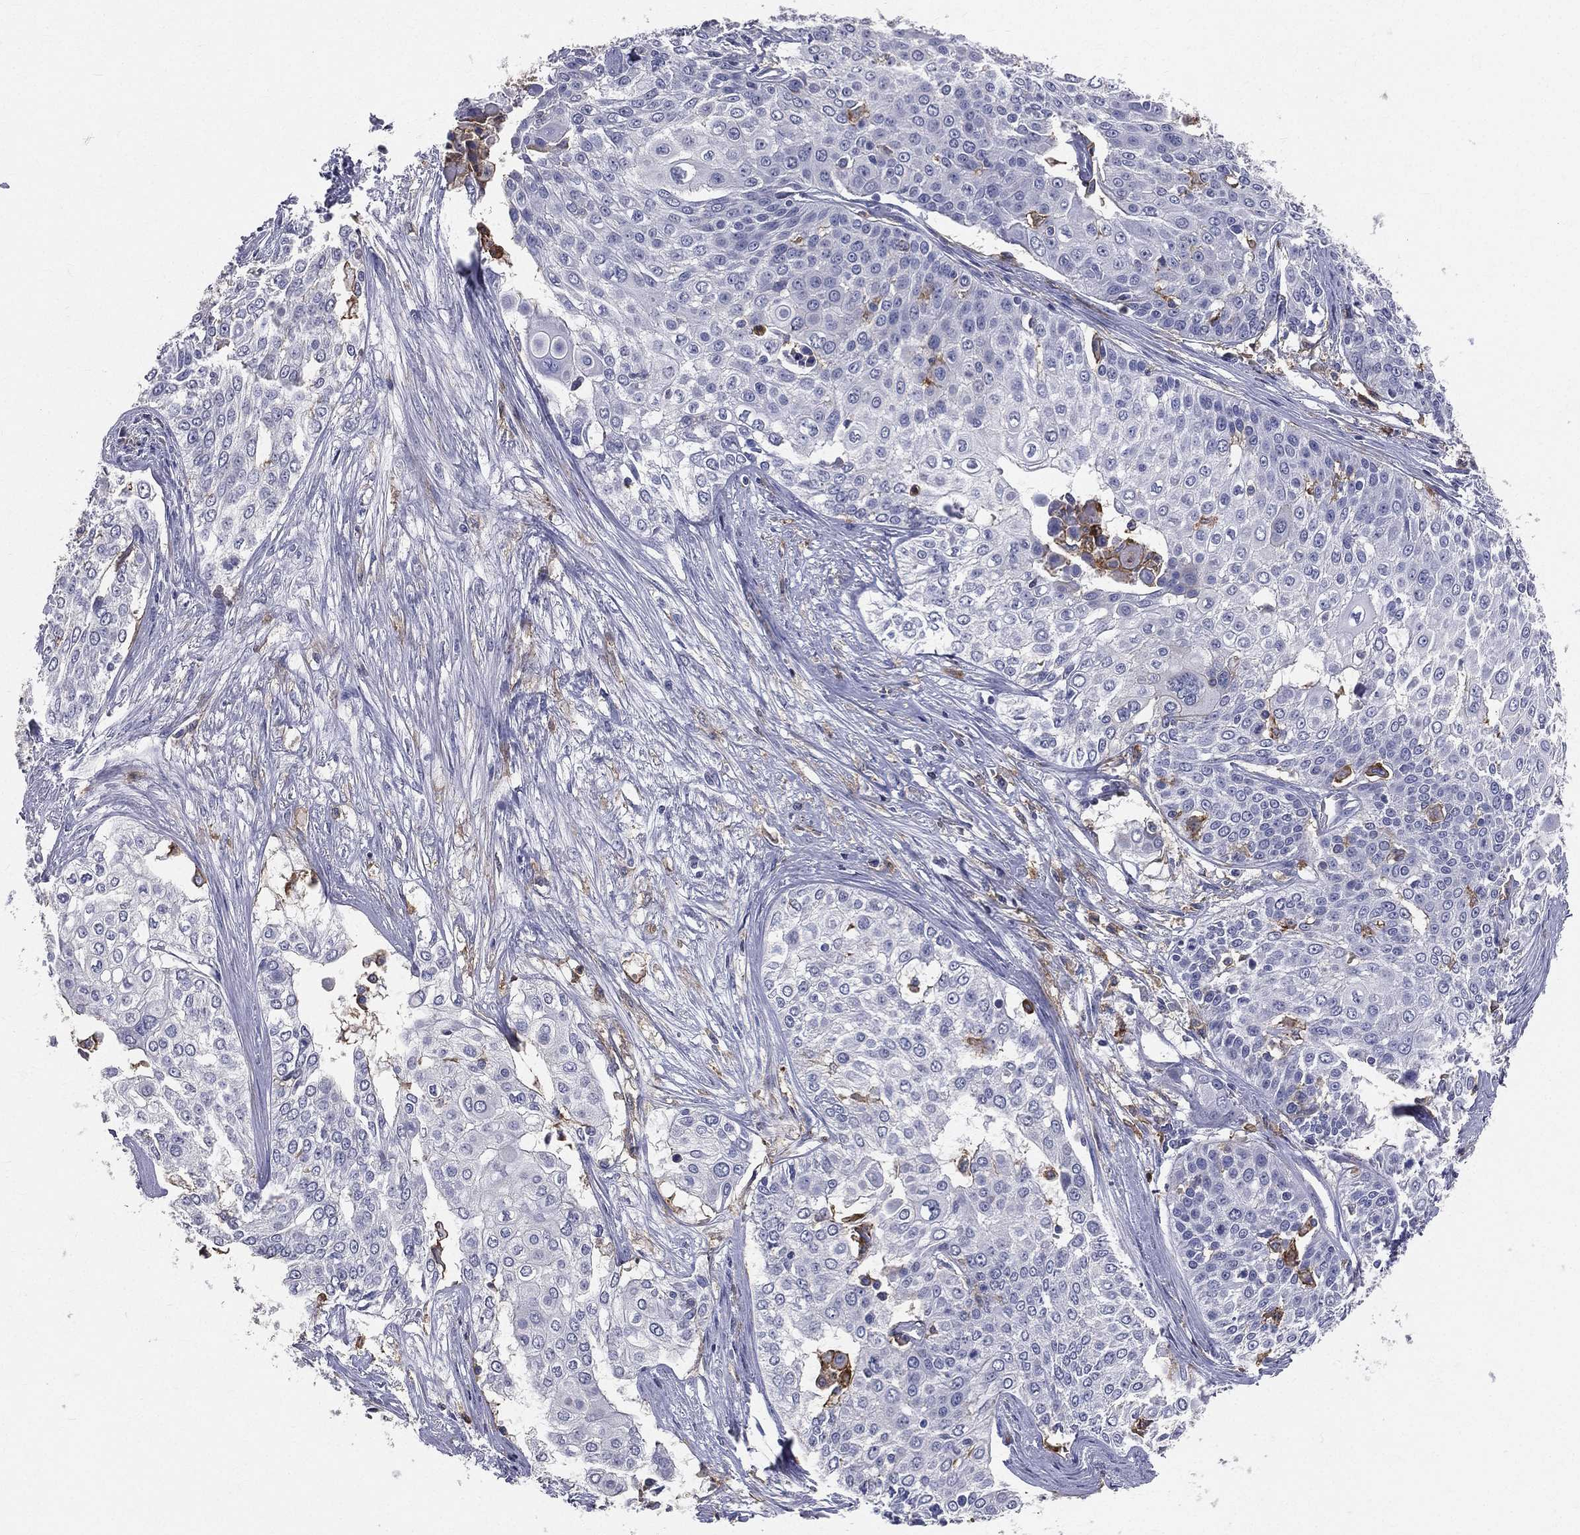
{"staining": {"intensity": "negative", "quantity": "none", "location": "none"}, "tissue": "cervical cancer", "cell_type": "Tumor cells", "image_type": "cancer", "snomed": [{"axis": "morphology", "description": "Squamous cell carcinoma, NOS"}, {"axis": "topography", "description": "Cervix"}], "caption": "The photomicrograph exhibits no significant staining in tumor cells of cervical cancer (squamous cell carcinoma).", "gene": "CD33", "patient": {"sex": "female", "age": 39}}